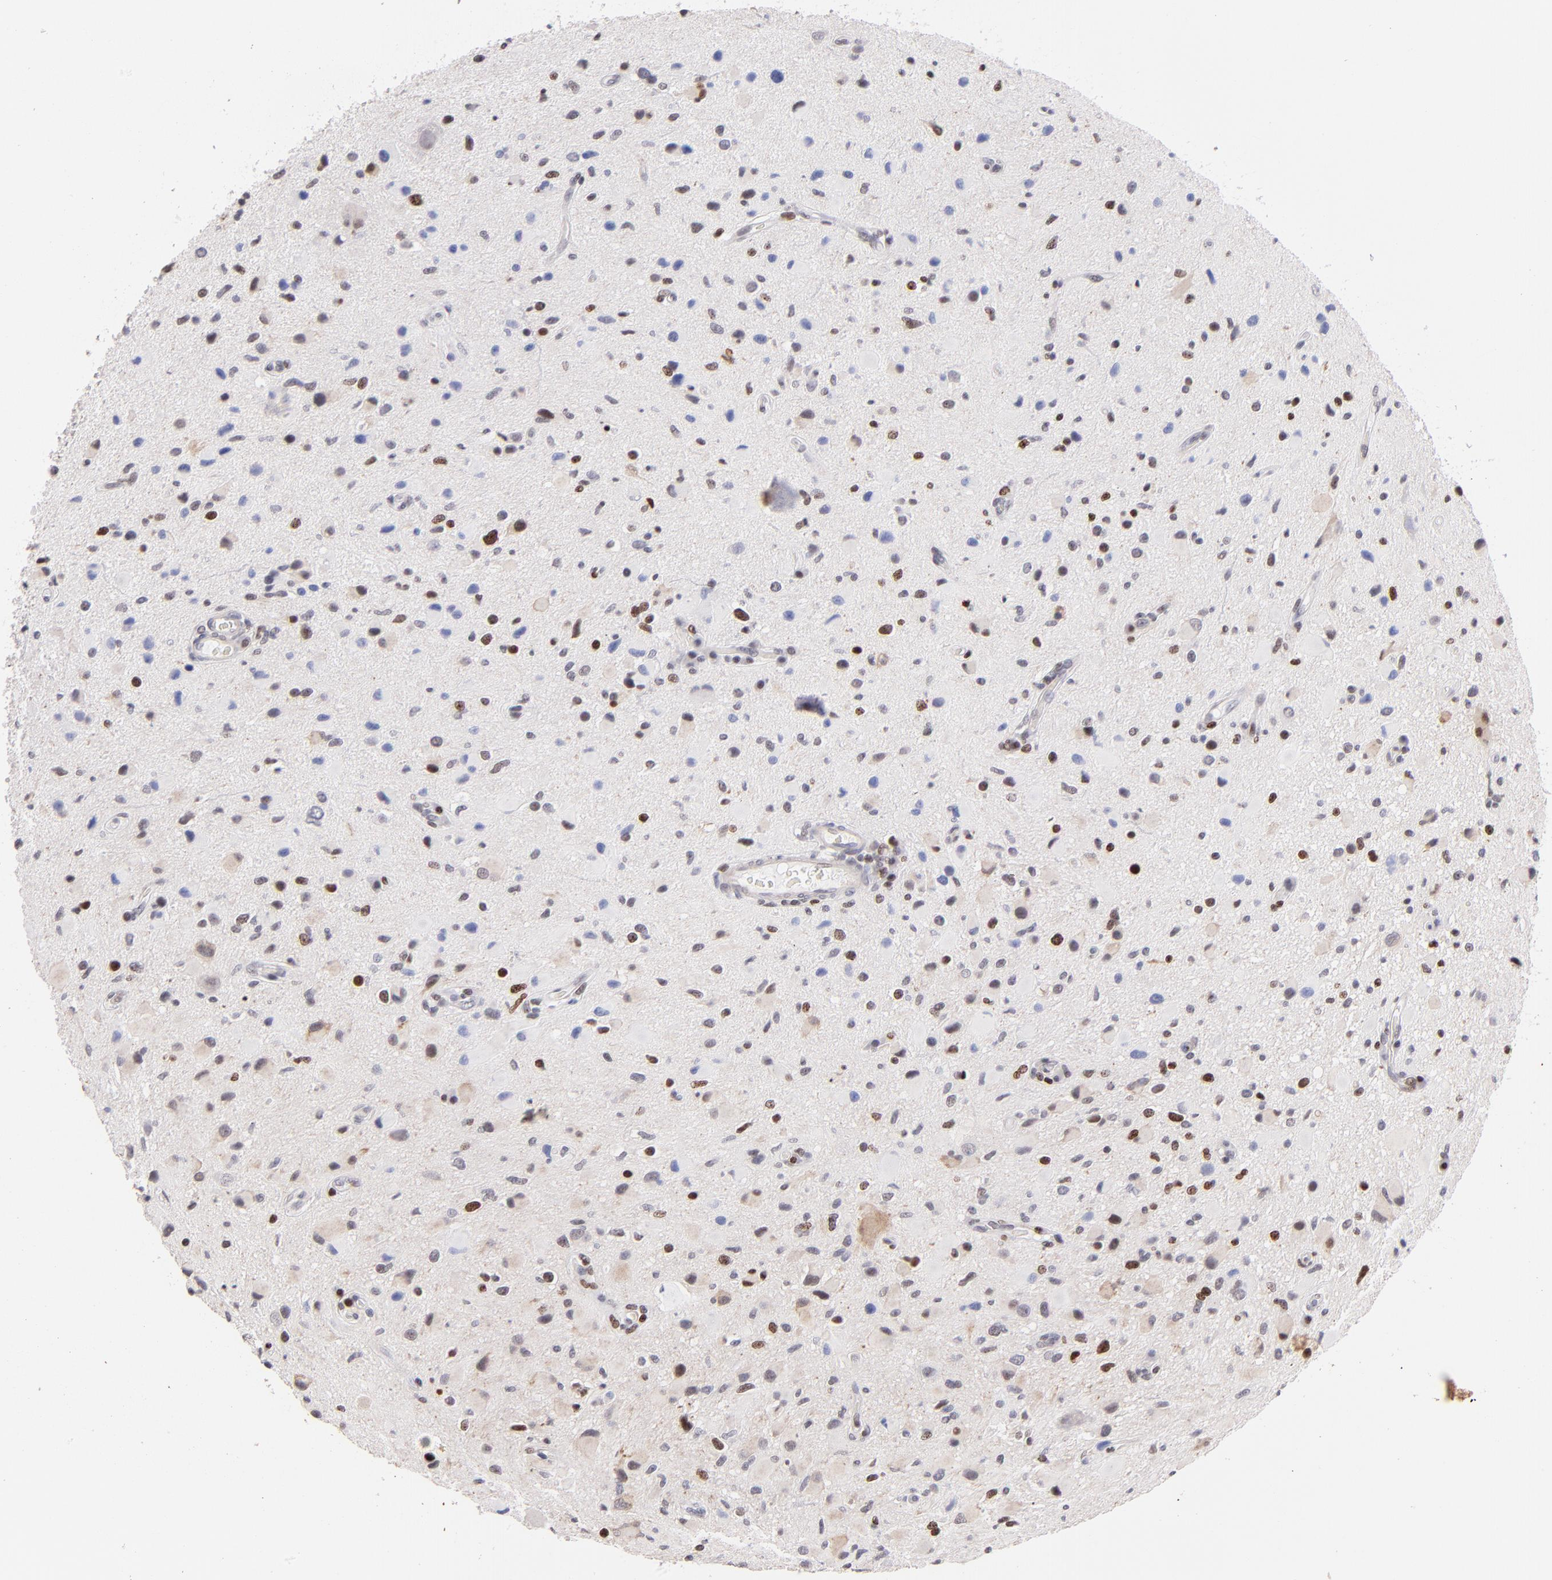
{"staining": {"intensity": "strong", "quantity": "<25%", "location": "nuclear"}, "tissue": "glioma", "cell_type": "Tumor cells", "image_type": "cancer", "snomed": [{"axis": "morphology", "description": "Glioma, malignant, Low grade"}, {"axis": "topography", "description": "Brain"}], "caption": "The image displays a brown stain indicating the presence of a protein in the nuclear of tumor cells in low-grade glioma (malignant).", "gene": "POLA1", "patient": {"sex": "female", "age": 32}}